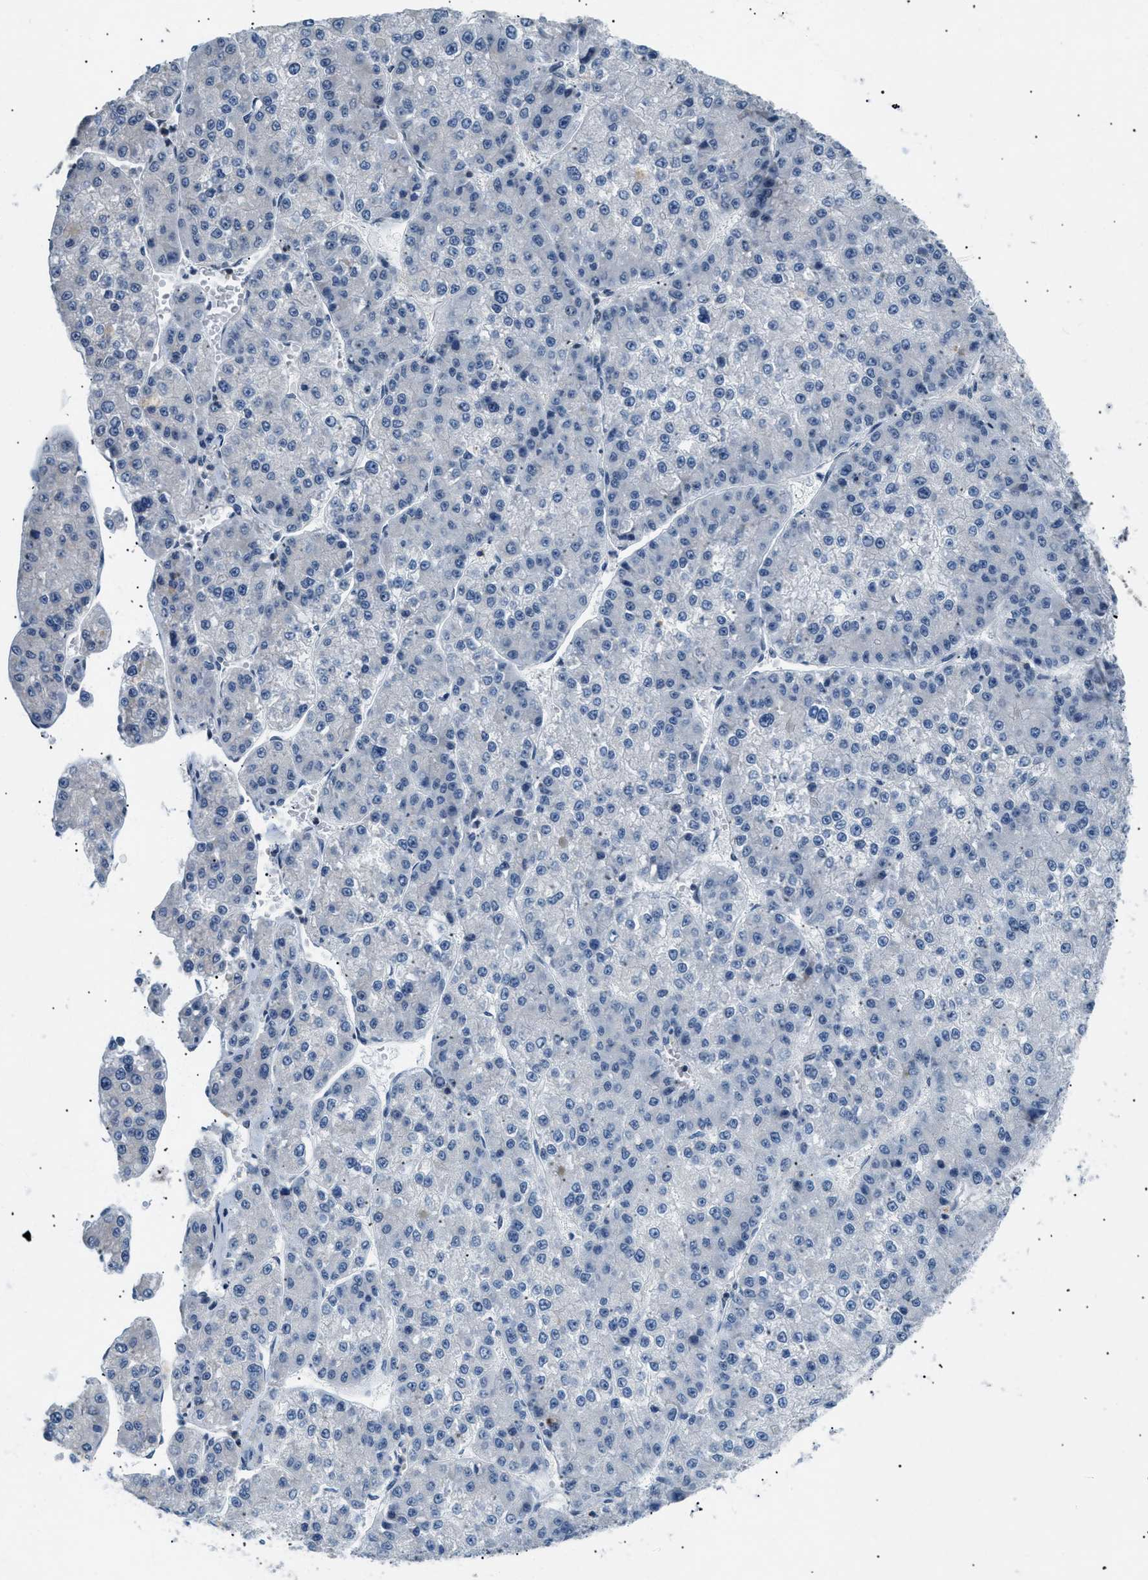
{"staining": {"intensity": "negative", "quantity": "none", "location": "none"}, "tissue": "liver cancer", "cell_type": "Tumor cells", "image_type": "cancer", "snomed": [{"axis": "morphology", "description": "Carcinoma, Hepatocellular, NOS"}, {"axis": "topography", "description": "Liver"}], "caption": "DAB (3,3'-diaminobenzidine) immunohistochemical staining of human liver cancer reveals no significant expression in tumor cells.", "gene": "KCNC3", "patient": {"sex": "female", "age": 73}}